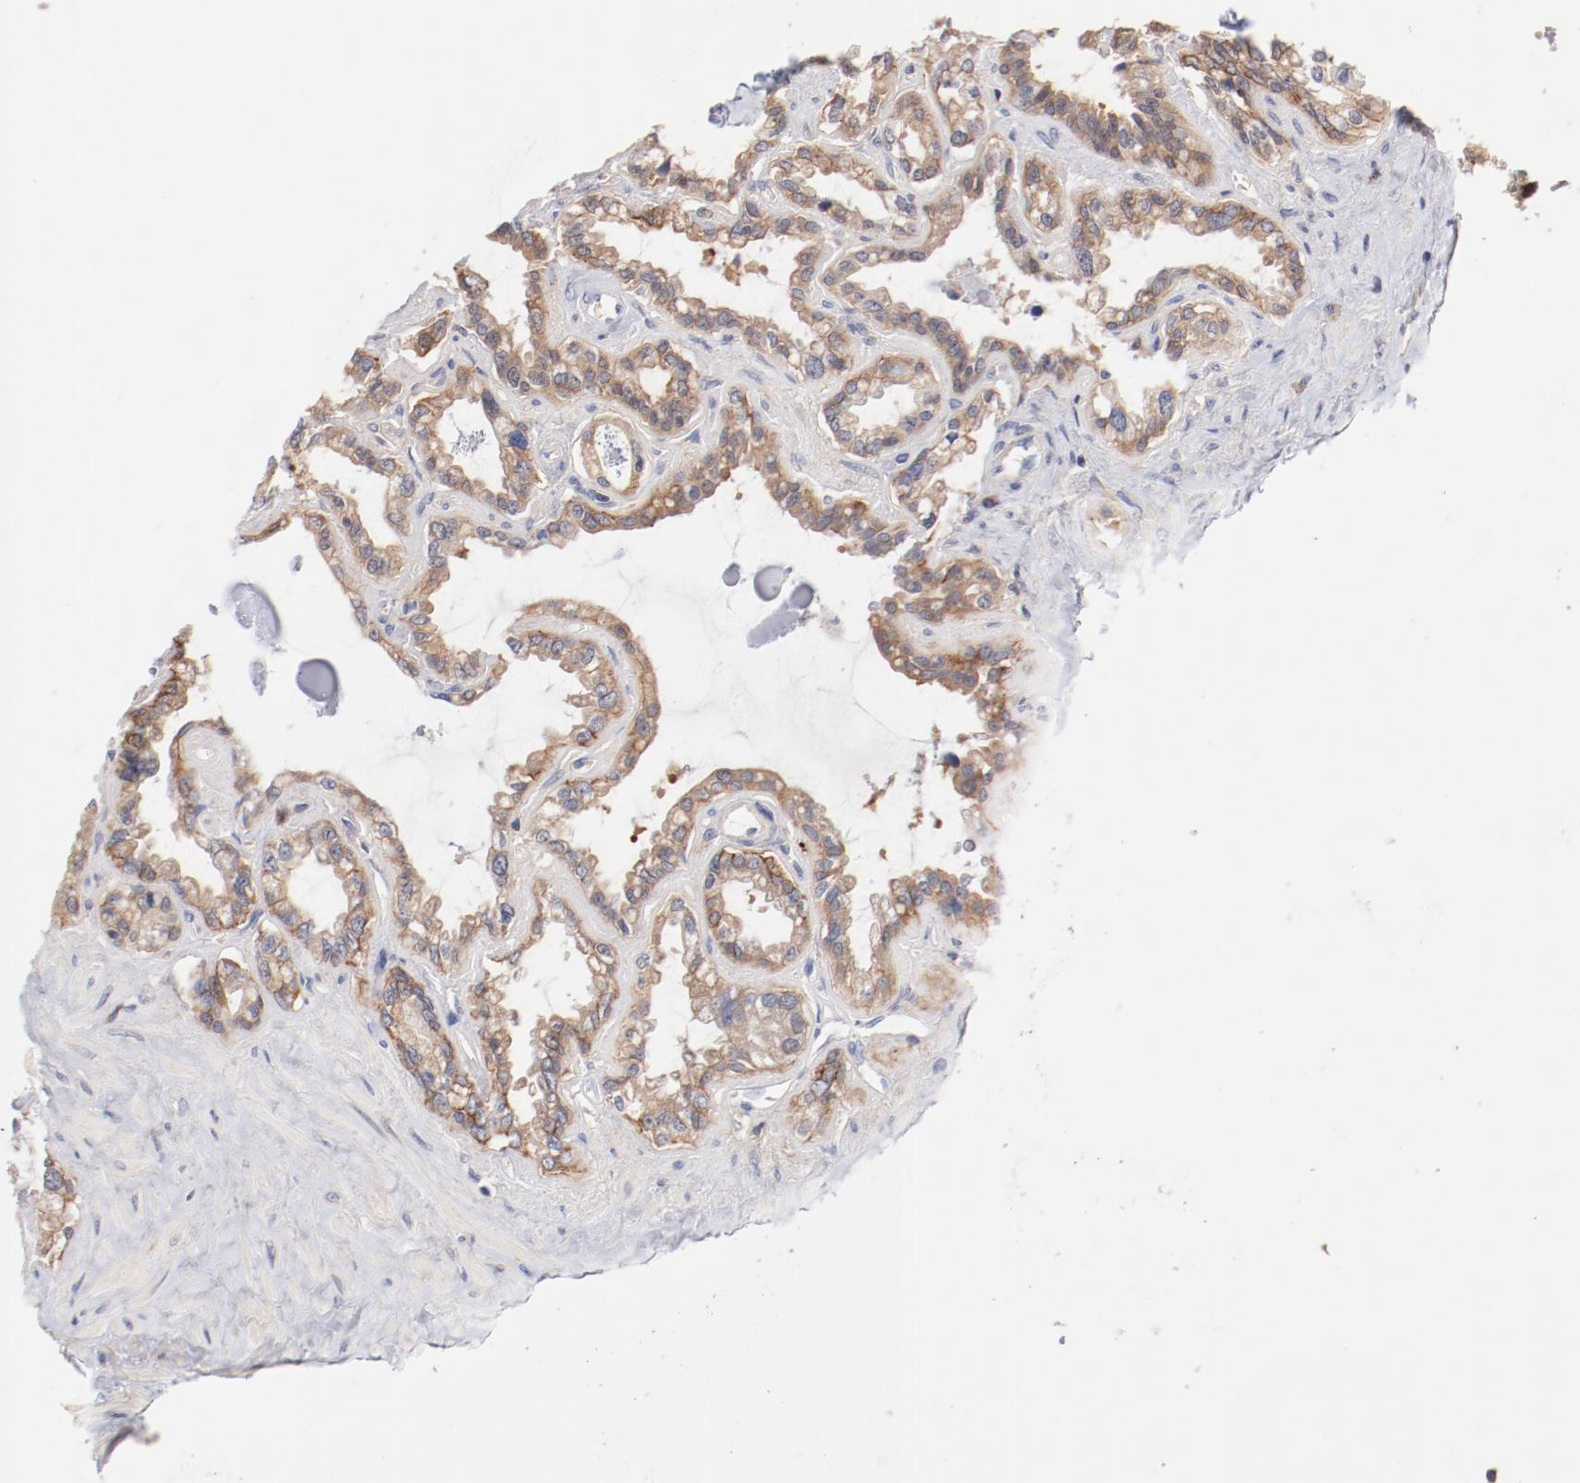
{"staining": {"intensity": "weak", "quantity": ">75%", "location": "cytoplasmic/membranous"}, "tissue": "seminal vesicle", "cell_type": "Glandular cells", "image_type": "normal", "snomed": [{"axis": "morphology", "description": "Normal tissue, NOS"}, {"axis": "morphology", "description": "Inflammation, NOS"}, {"axis": "topography", "description": "Urinary bladder"}, {"axis": "topography", "description": "Prostate"}, {"axis": "topography", "description": "Seminal veicle"}], "caption": "Human seminal vesicle stained for a protein (brown) reveals weak cytoplasmic/membranous positive staining in approximately >75% of glandular cells.", "gene": "SETD3", "patient": {"sex": "male", "age": 82}}